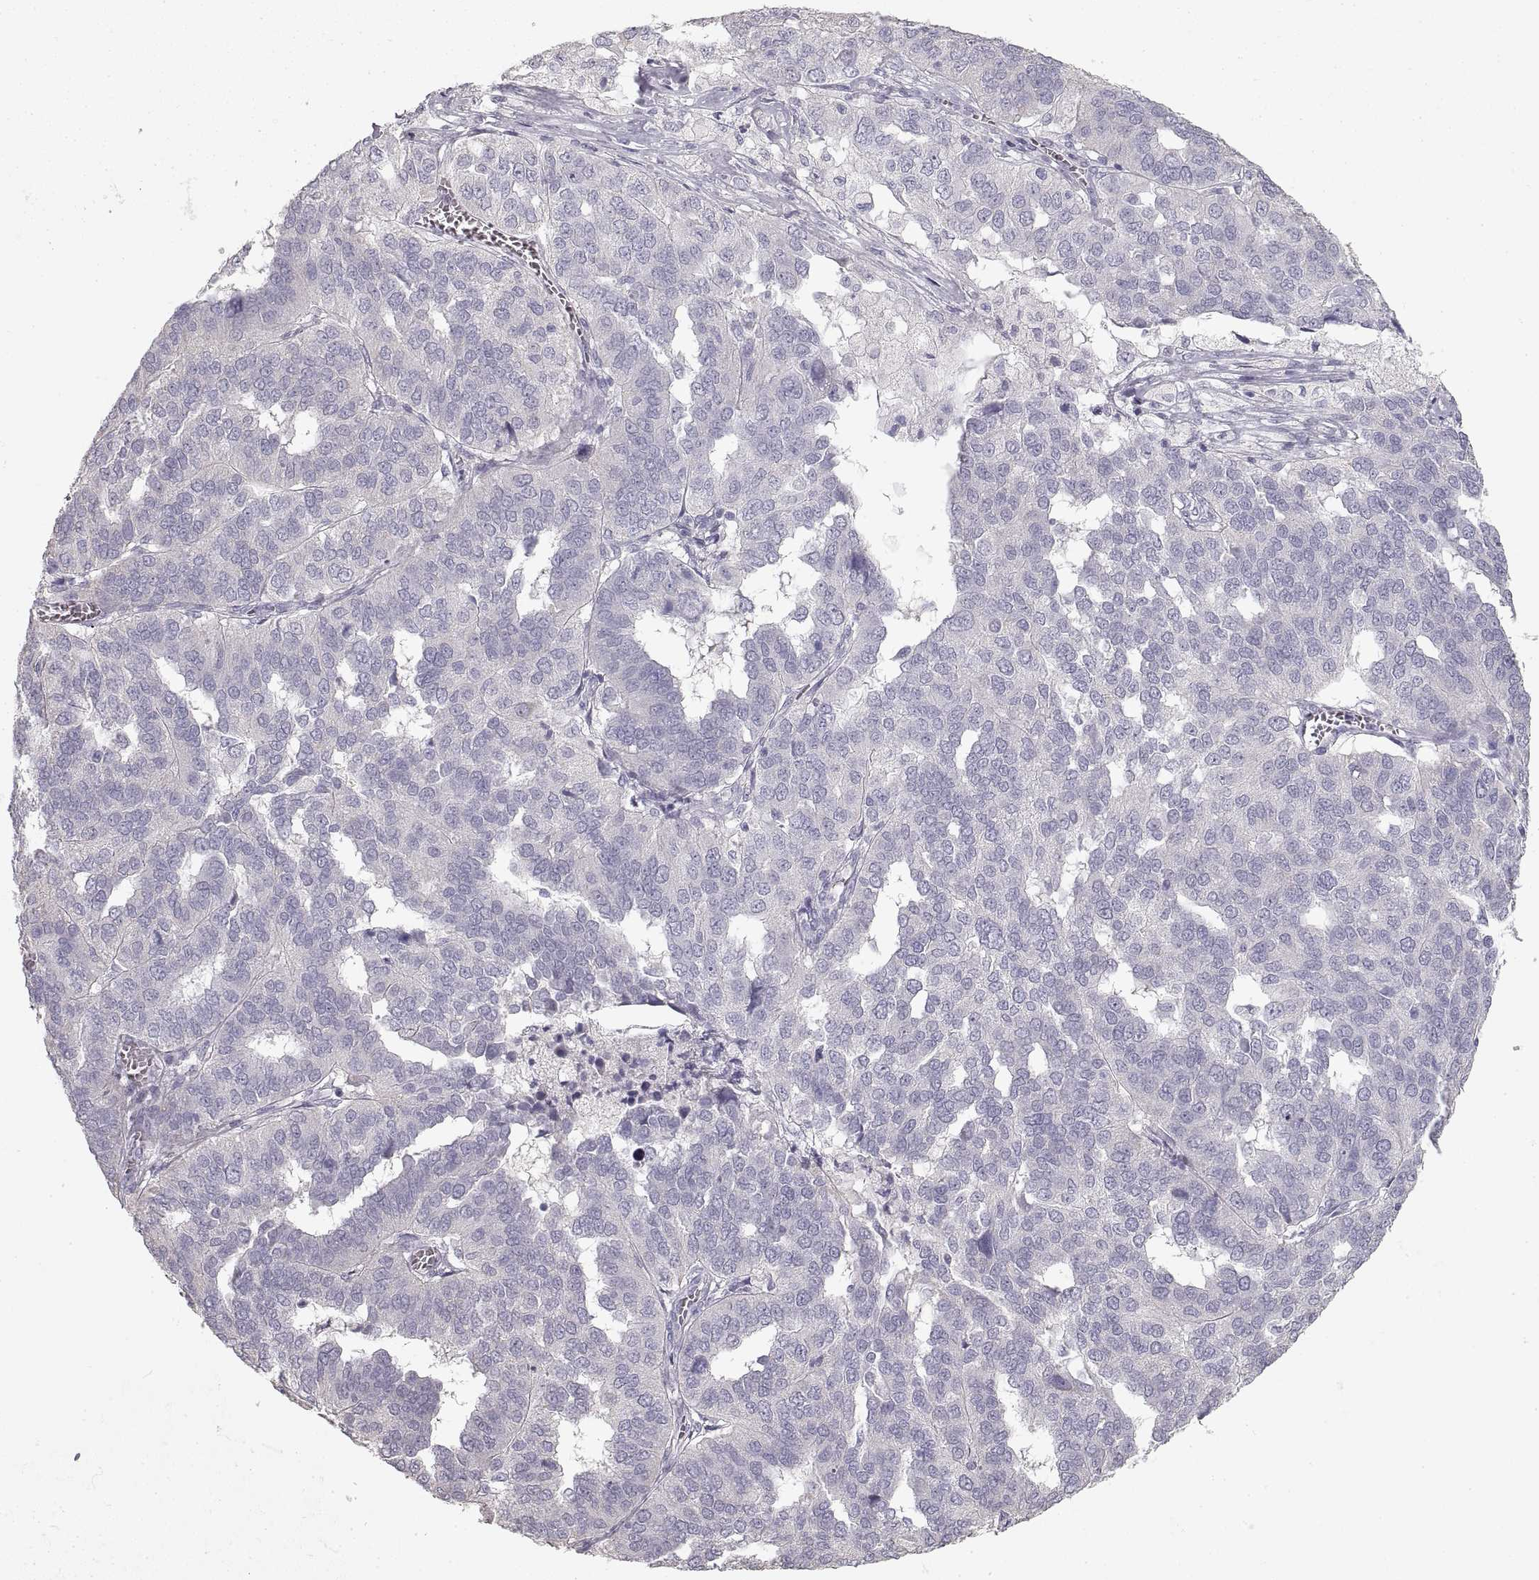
{"staining": {"intensity": "negative", "quantity": "none", "location": "none"}, "tissue": "ovarian cancer", "cell_type": "Tumor cells", "image_type": "cancer", "snomed": [{"axis": "morphology", "description": "Carcinoma, endometroid"}, {"axis": "topography", "description": "Soft tissue"}, {"axis": "topography", "description": "Ovary"}], "caption": "Immunohistochemistry of ovarian cancer (endometroid carcinoma) demonstrates no expression in tumor cells. Brightfield microscopy of immunohistochemistry (IHC) stained with DAB (3,3'-diaminobenzidine) (brown) and hematoxylin (blue), captured at high magnification.", "gene": "ZP3", "patient": {"sex": "female", "age": 52}}